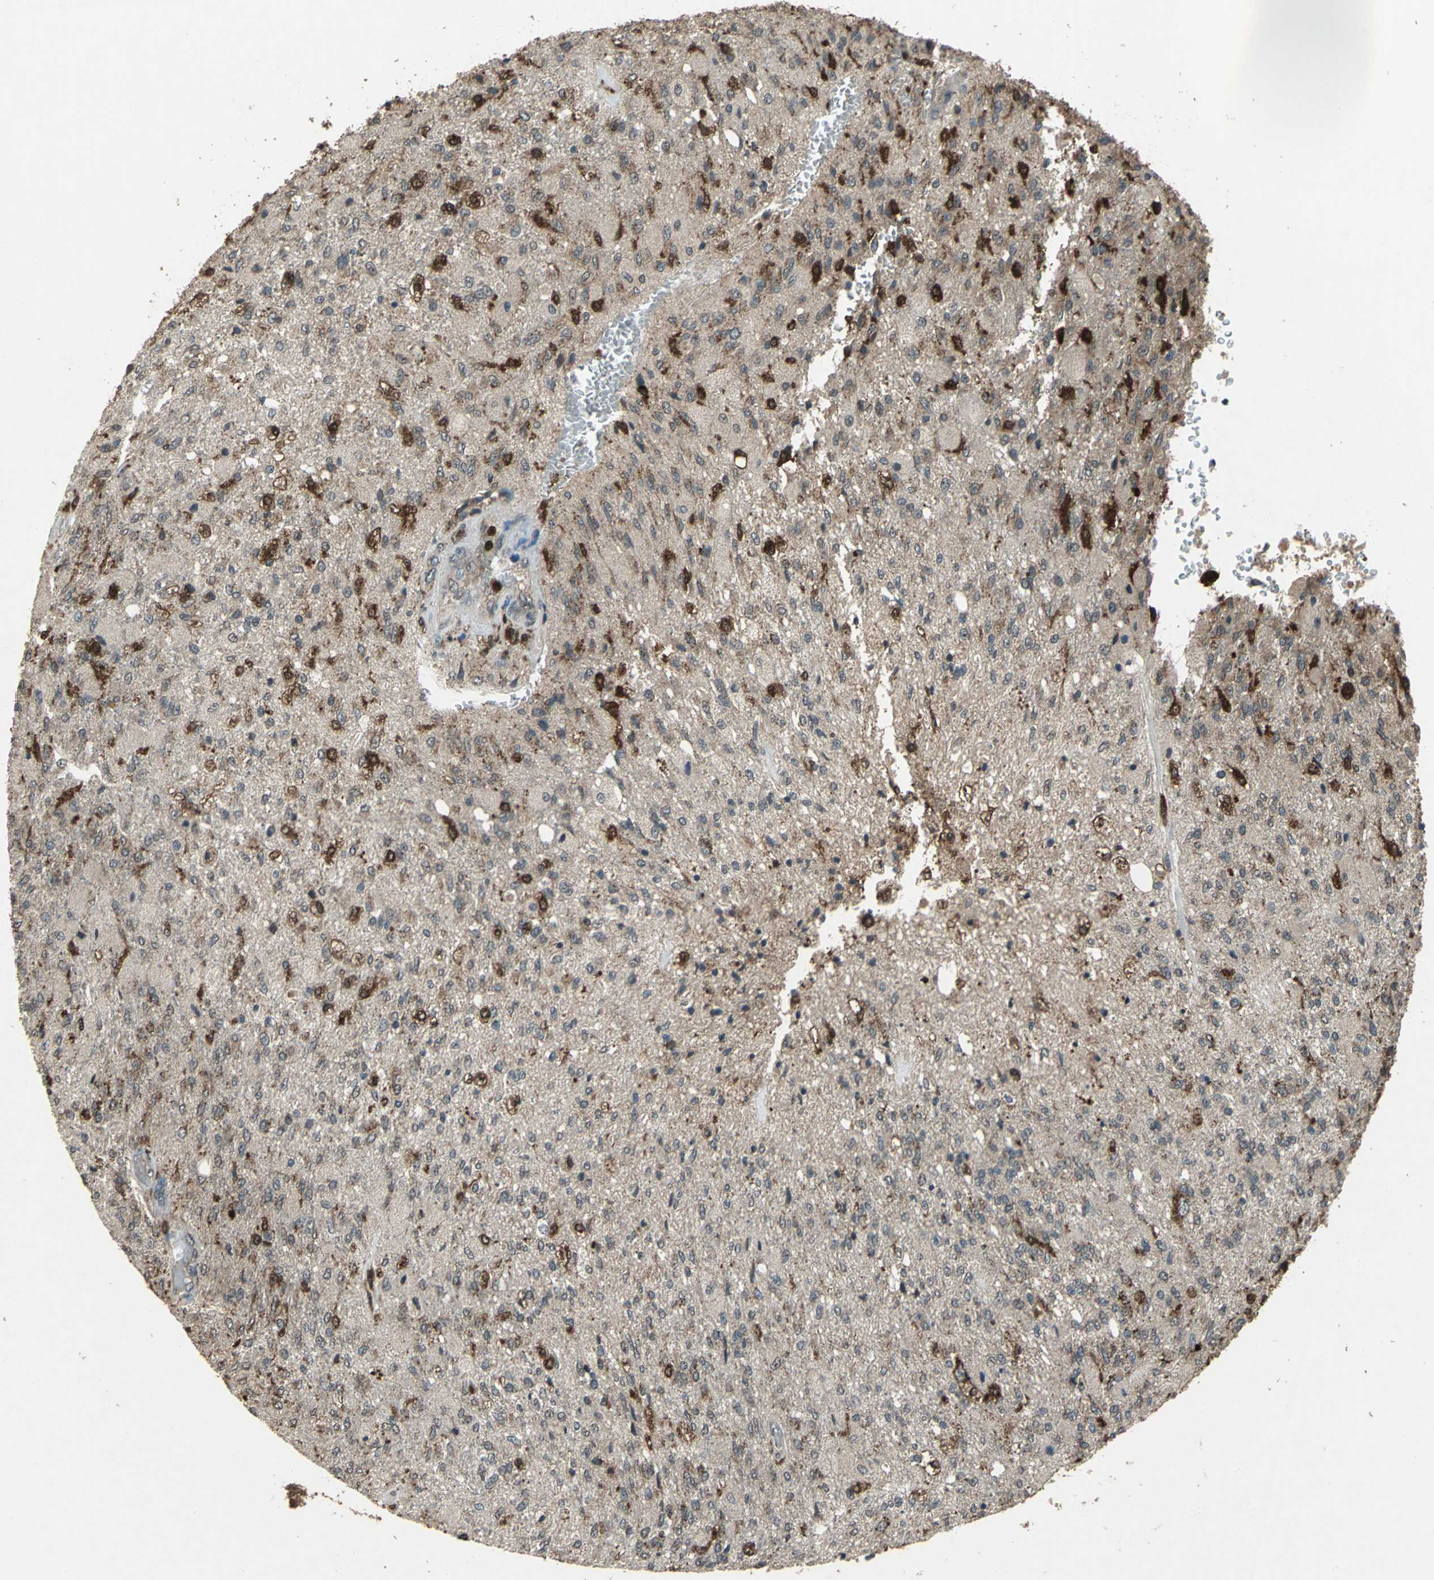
{"staining": {"intensity": "negative", "quantity": "none", "location": "none"}, "tissue": "glioma", "cell_type": "Tumor cells", "image_type": "cancer", "snomed": [{"axis": "morphology", "description": "Normal tissue, NOS"}, {"axis": "morphology", "description": "Glioma, malignant, High grade"}, {"axis": "topography", "description": "Cerebral cortex"}], "caption": "Human malignant glioma (high-grade) stained for a protein using IHC demonstrates no positivity in tumor cells.", "gene": "PYCARD", "patient": {"sex": "male", "age": 77}}